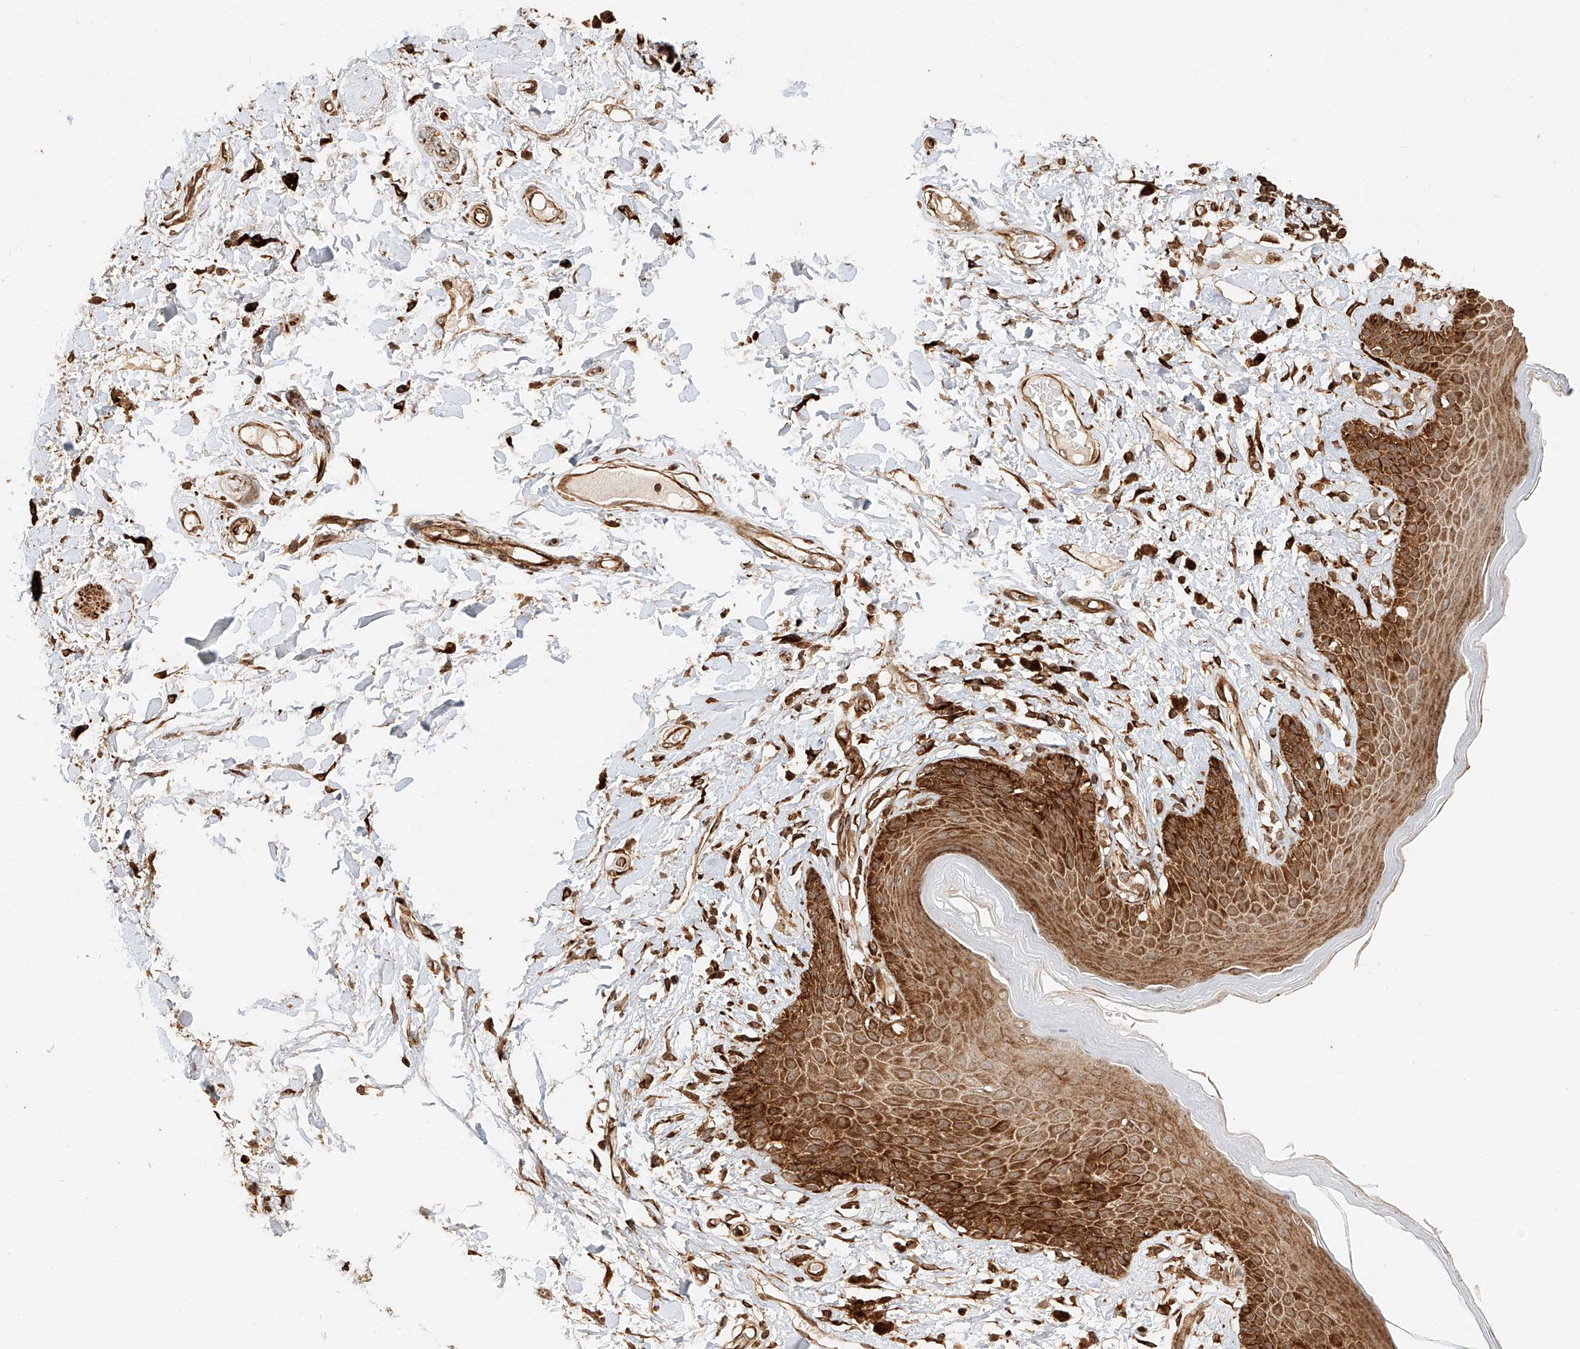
{"staining": {"intensity": "strong", "quantity": ">75%", "location": "cytoplasmic/membranous"}, "tissue": "skin", "cell_type": "Epidermal cells", "image_type": "normal", "snomed": [{"axis": "morphology", "description": "Normal tissue, NOS"}, {"axis": "topography", "description": "Anal"}], "caption": "About >75% of epidermal cells in normal human skin display strong cytoplasmic/membranous protein staining as visualized by brown immunohistochemical staining.", "gene": "NAP1L1", "patient": {"sex": "female", "age": 78}}